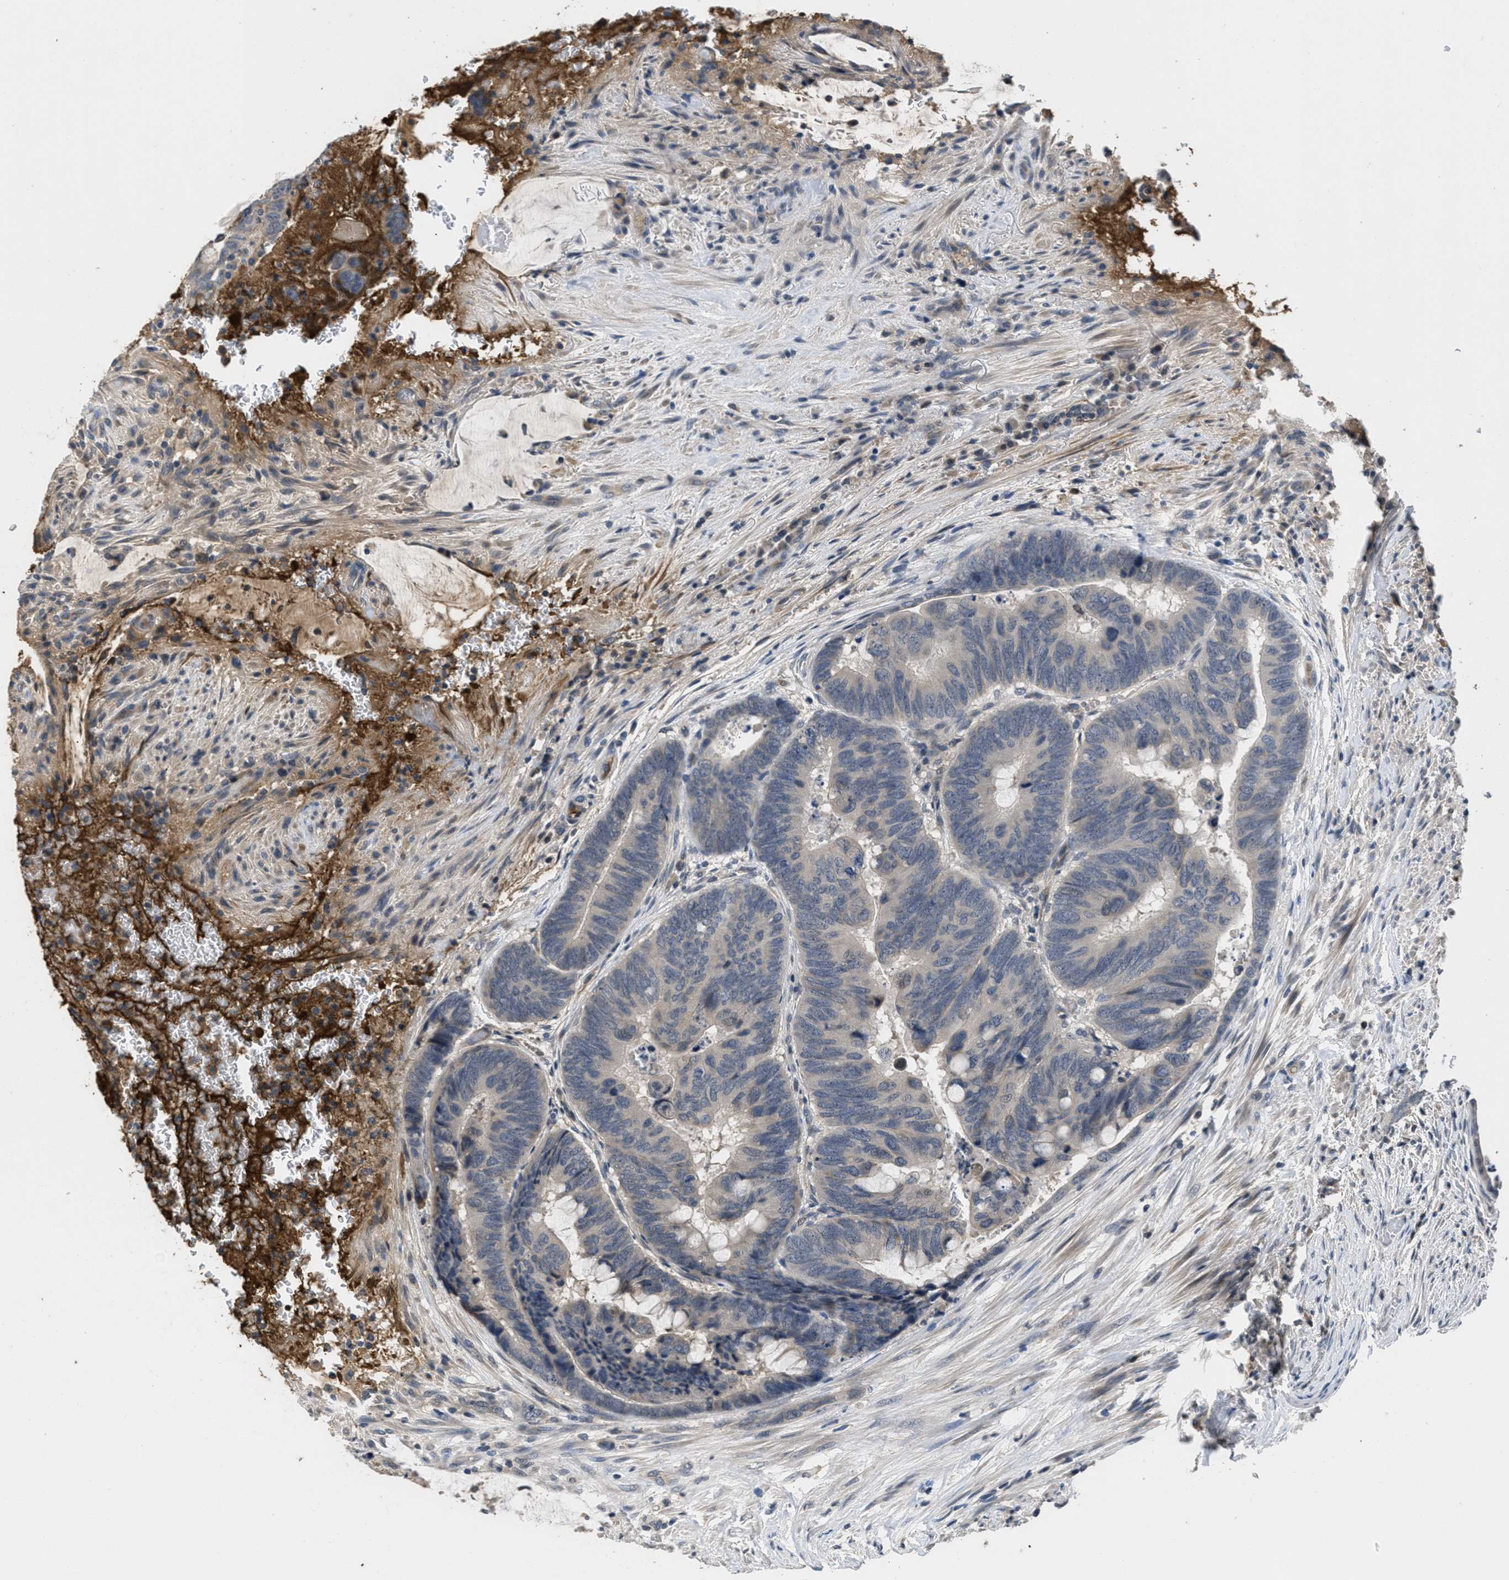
{"staining": {"intensity": "weak", "quantity": "<25%", "location": "cytoplasmic/membranous"}, "tissue": "colorectal cancer", "cell_type": "Tumor cells", "image_type": "cancer", "snomed": [{"axis": "morphology", "description": "Normal tissue, NOS"}, {"axis": "morphology", "description": "Adenocarcinoma, NOS"}, {"axis": "topography", "description": "Rectum"}], "caption": "Protein analysis of colorectal cancer reveals no significant expression in tumor cells.", "gene": "ANGPT1", "patient": {"sex": "male", "age": 92}}